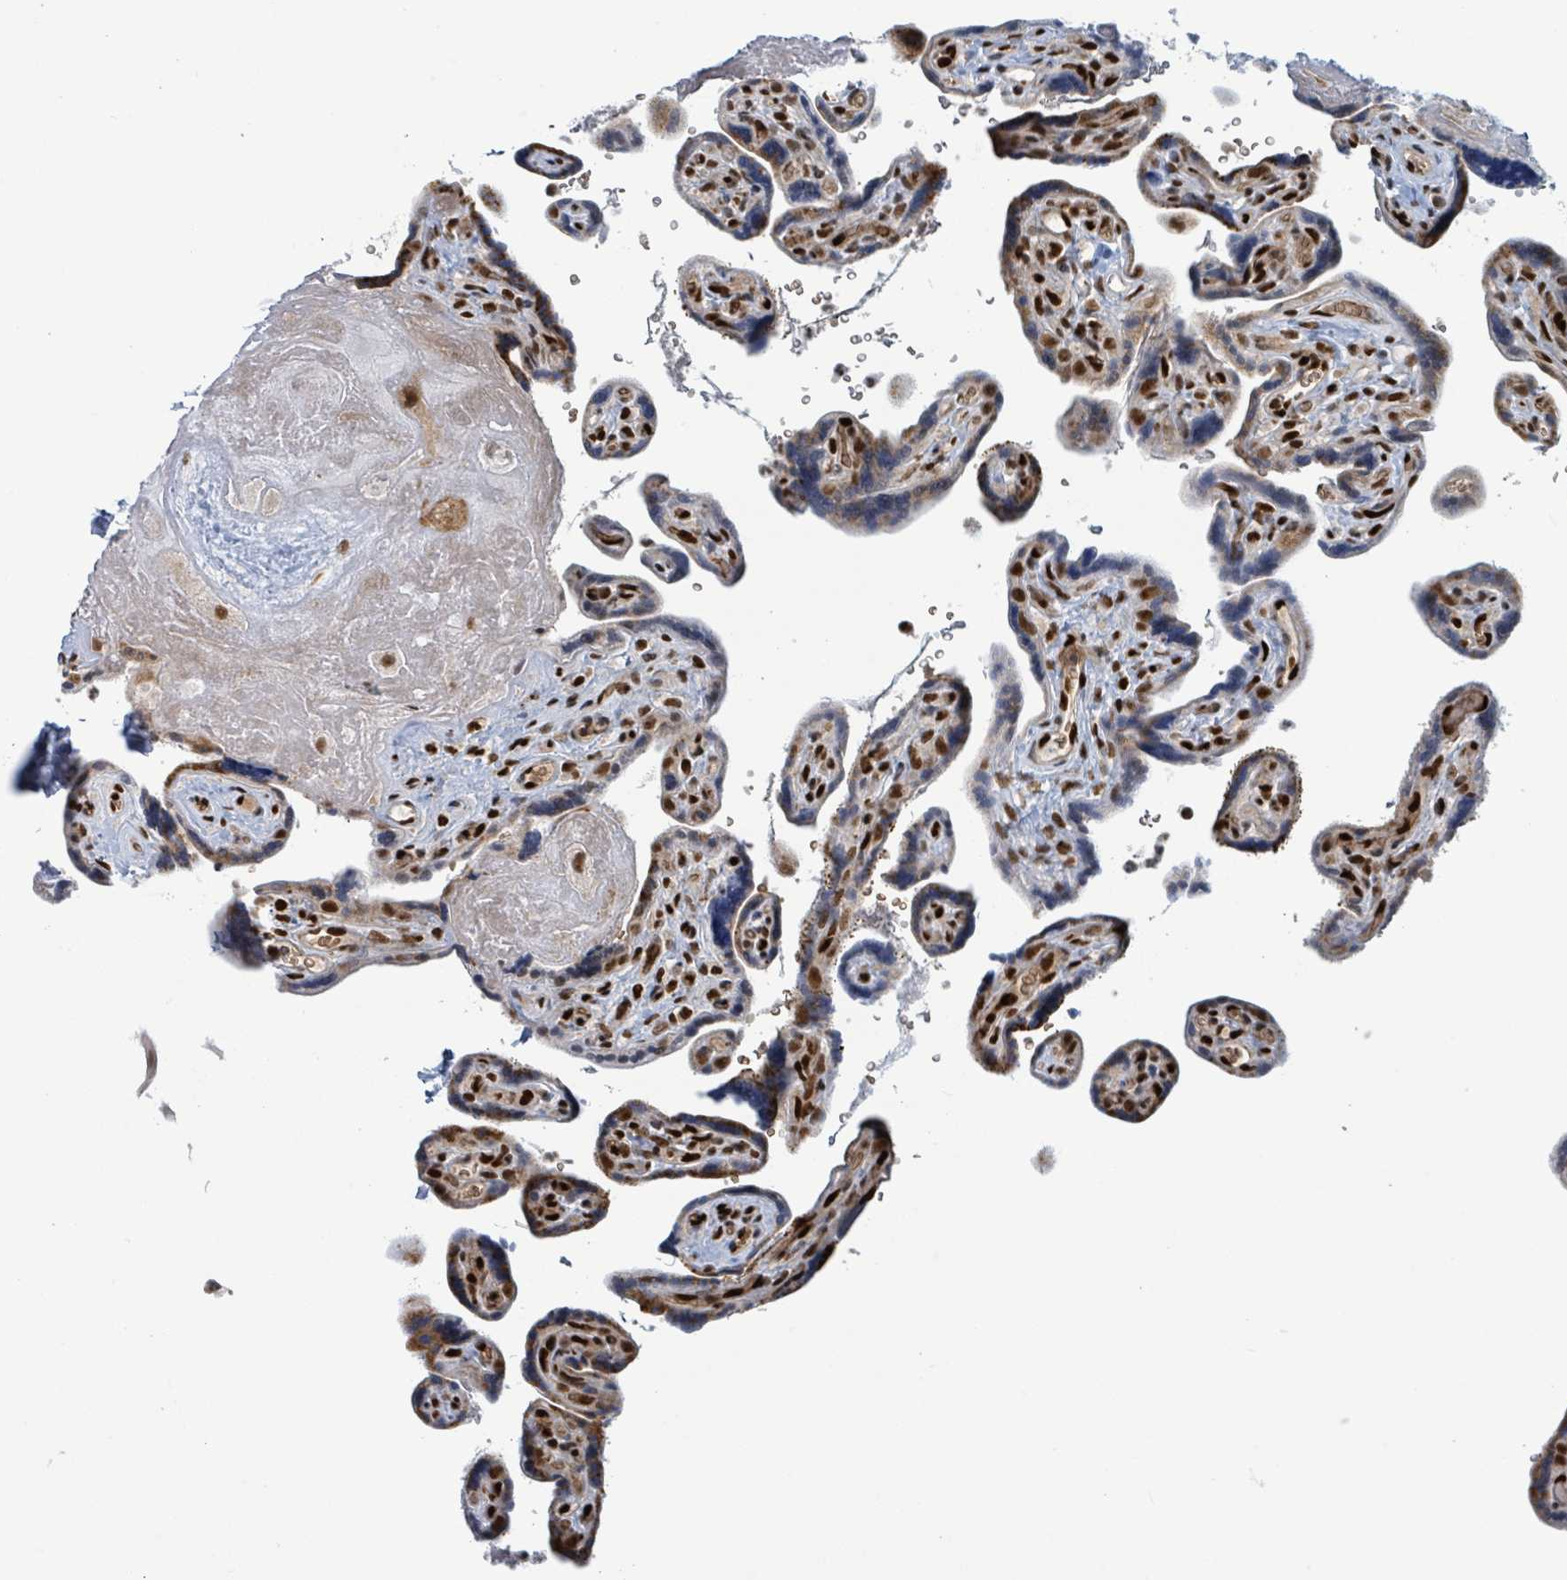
{"staining": {"intensity": "moderate", "quantity": "25%-75%", "location": "nuclear"}, "tissue": "placenta", "cell_type": "Trophoblastic cells", "image_type": "normal", "snomed": [{"axis": "morphology", "description": "Normal tissue, NOS"}, {"axis": "topography", "description": "Placenta"}], "caption": "The micrograph reveals staining of unremarkable placenta, revealing moderate nuclear protein staining (brown color) within trophoblastic cells.", "gene": "KLF3", "patient": {"sex": "female", "age": 39}}